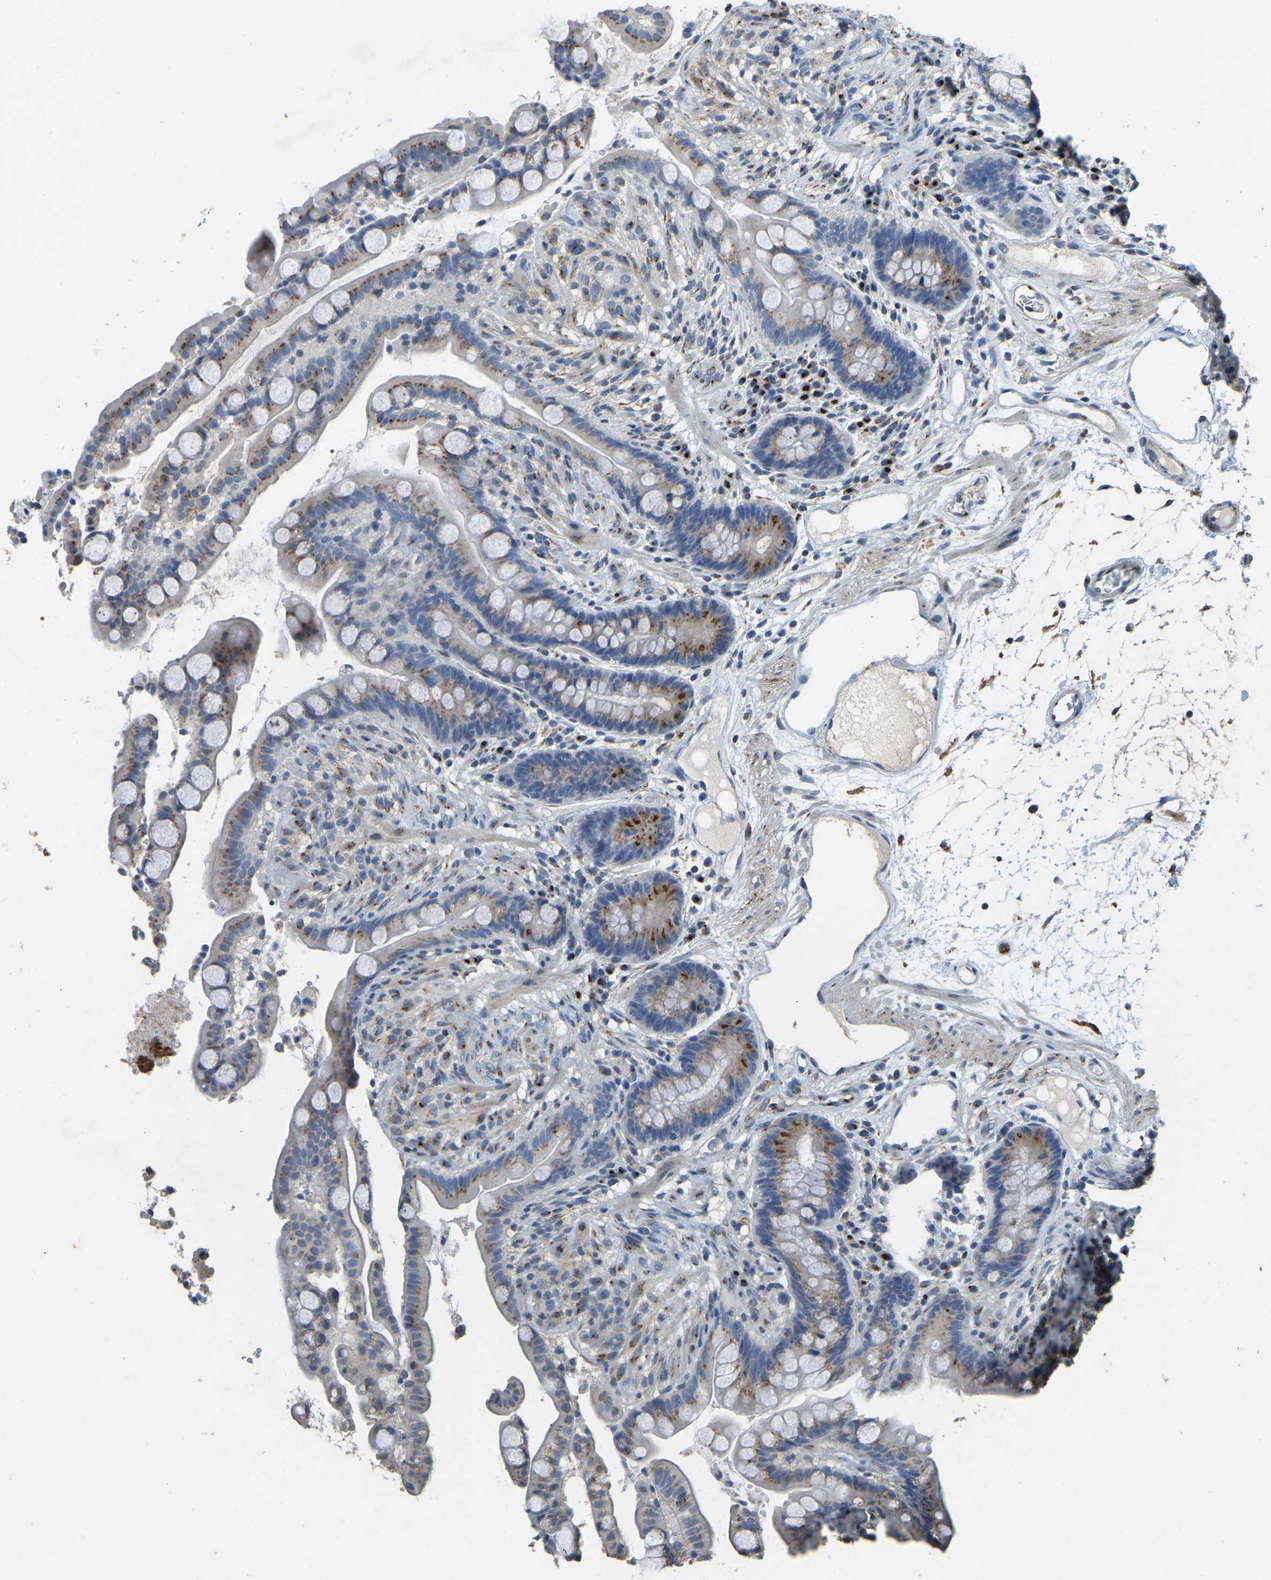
{"staining": {"intensity": "moderate", "quantity": ">75%", "location": "cytoplasmic/membranous"}, "tissue": "colon", "cell_type": "Endothelial cells", "image_type": "normal", "snomed": [{"axis": "morphology", "description": "Normal tissue, NOS"}, {"axis": "topography", "description": "Colon"}], "caption": "Protein staining of benign colon demonstrates moderate cytoplasmic/membranous positivity in approximately >75% of endothelial cells. Using DAB (brown) and hematoxylin (blue) stains, captured at high magnification using brightfield microscopy.", "gene": "FAM174A", "patient": {"sex": "male", "age": 73}}